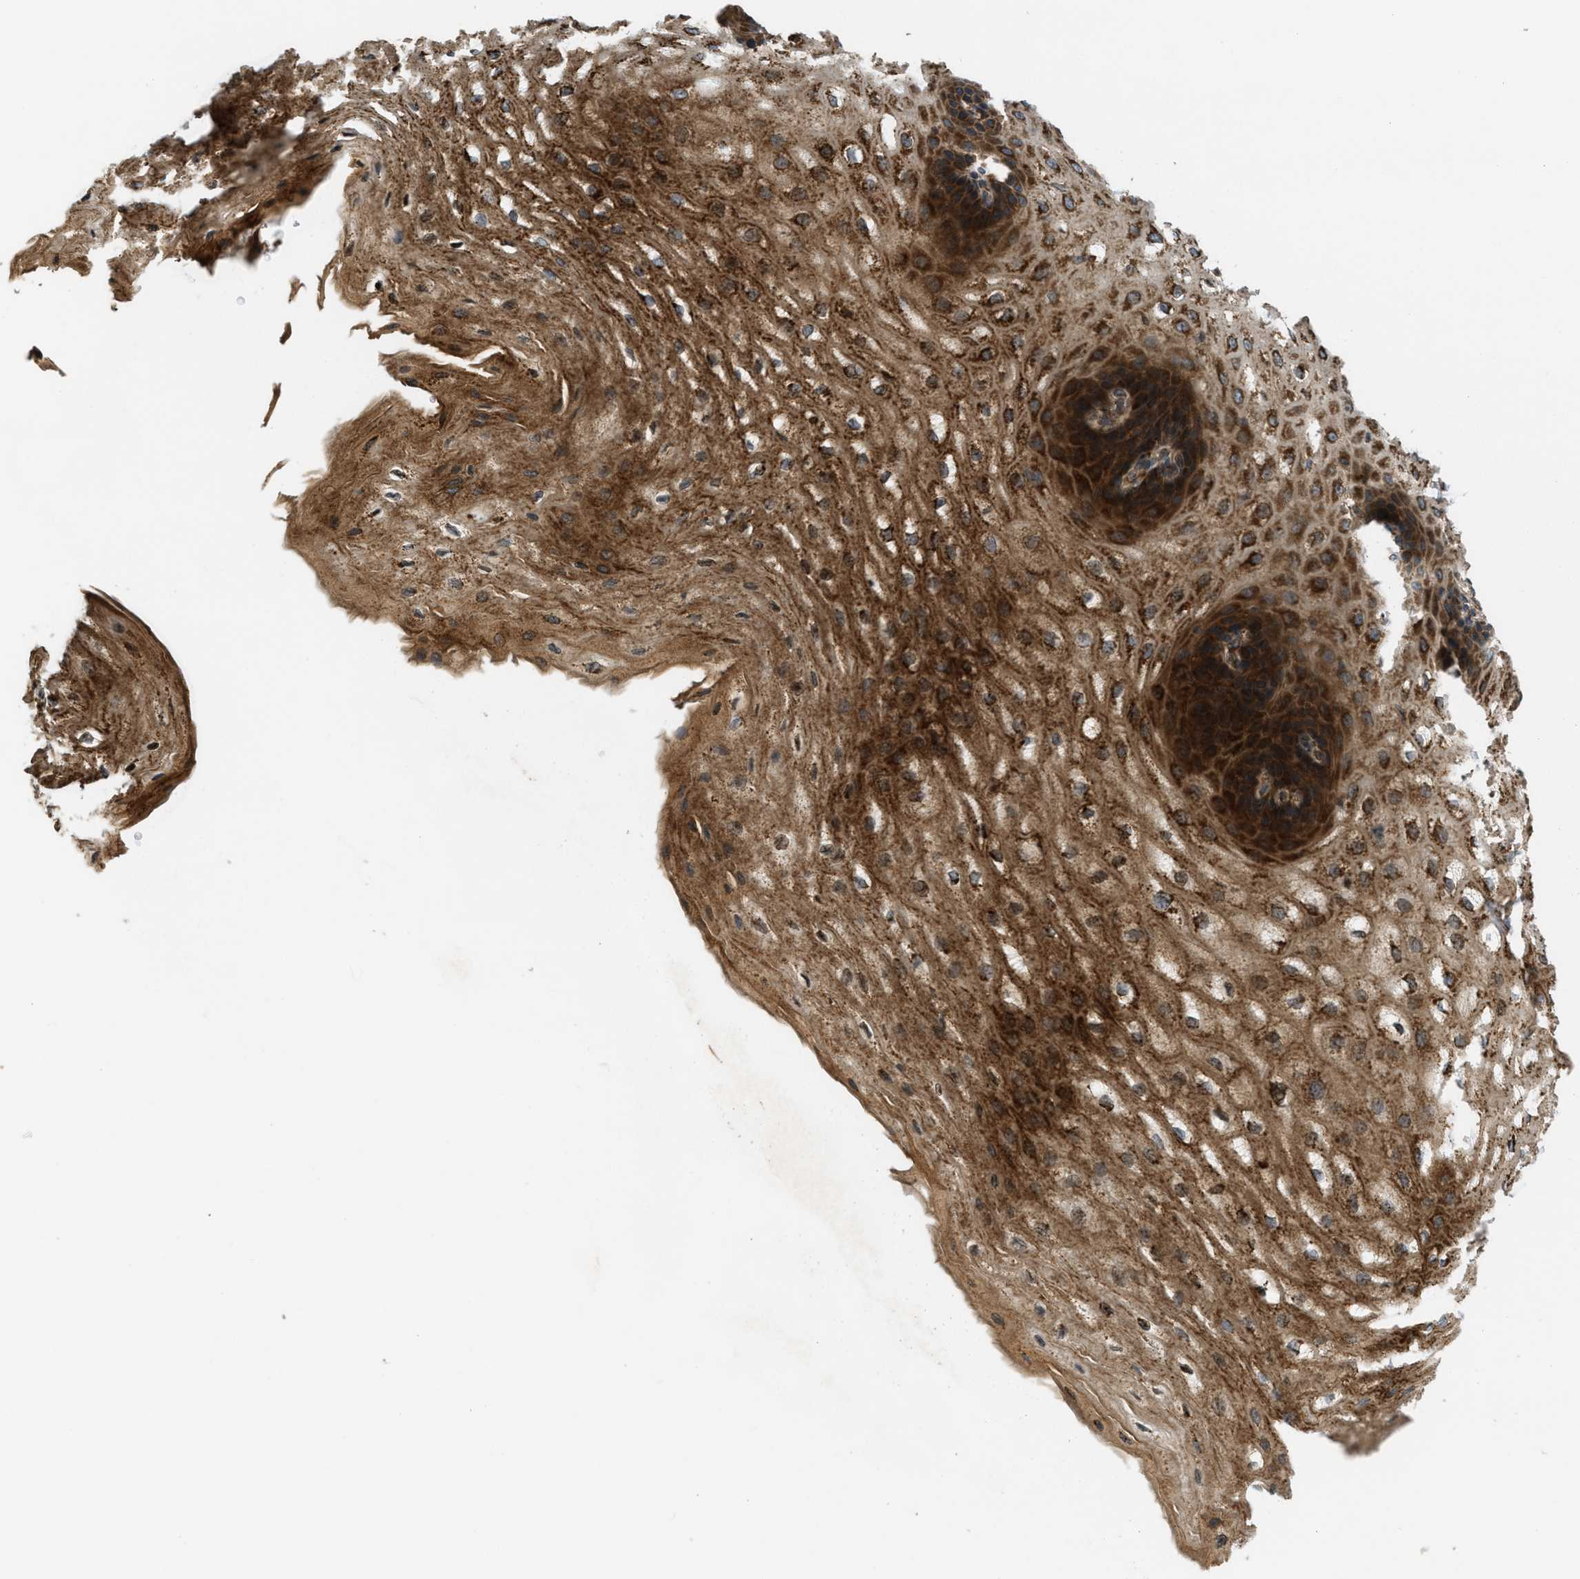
{"staining": {"intensity": "strong", "quantity": ">75%", "location": "cytoplasmic/membranous"}, "tissue": "esophagus", "cell_type": "Squamous epithelial cells", "image_type": "normal", "snomed": [{"axis": "morphology", "description": "Normal tissue, NOS"}, {"axis": "topography", "description": "Esophagus"}], "caption": "A high-resolution histopathology image shows IHC staining of benign esophagus, which shows strong cytoplasmic/membranous expression in approximately >75% of squamous epithelial cells.", "gene": "PCDH18", "patient": {"sex": "male", "age": 54}}